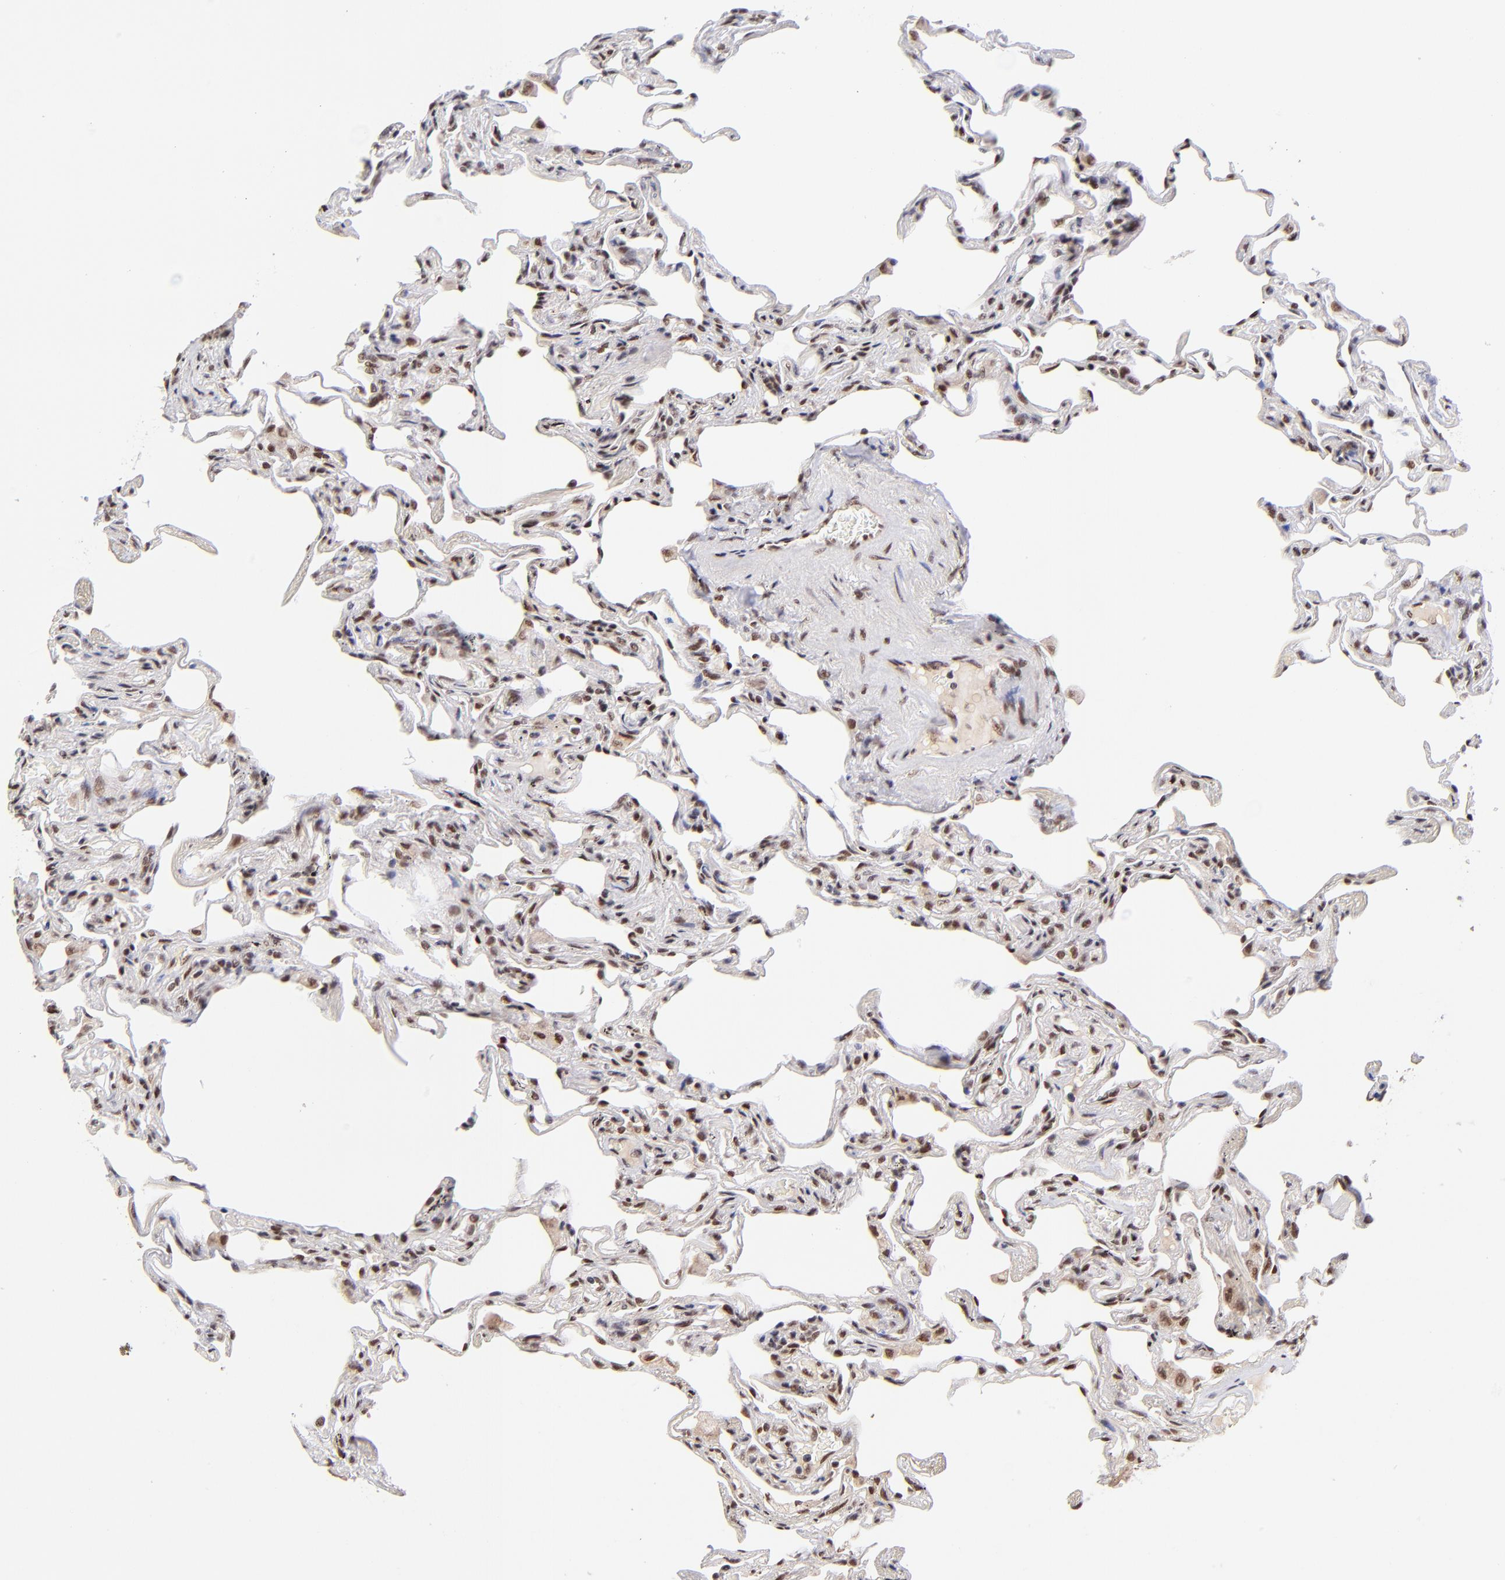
{"staining": {"intensity": "strong", "quantity": ">75%", "location": "nuclear"}, "tissue": "lung", "cell_type": "Alveolar cells", "image_type": "normal", "snomed": [{"axis": "morphology", "description": "Normal tissue, NOS"}, {"axis": "morphology", "description": "Inflammation, NOS"}, {"axis": "topography", "description": "Lung"}], "caption": "A high amount of strong nuclear staining is seen in approximately >75% of alveolar cells in normal lung.", "gene": "MIDEAS", "patient": {"sex": "male", "age": 69}}